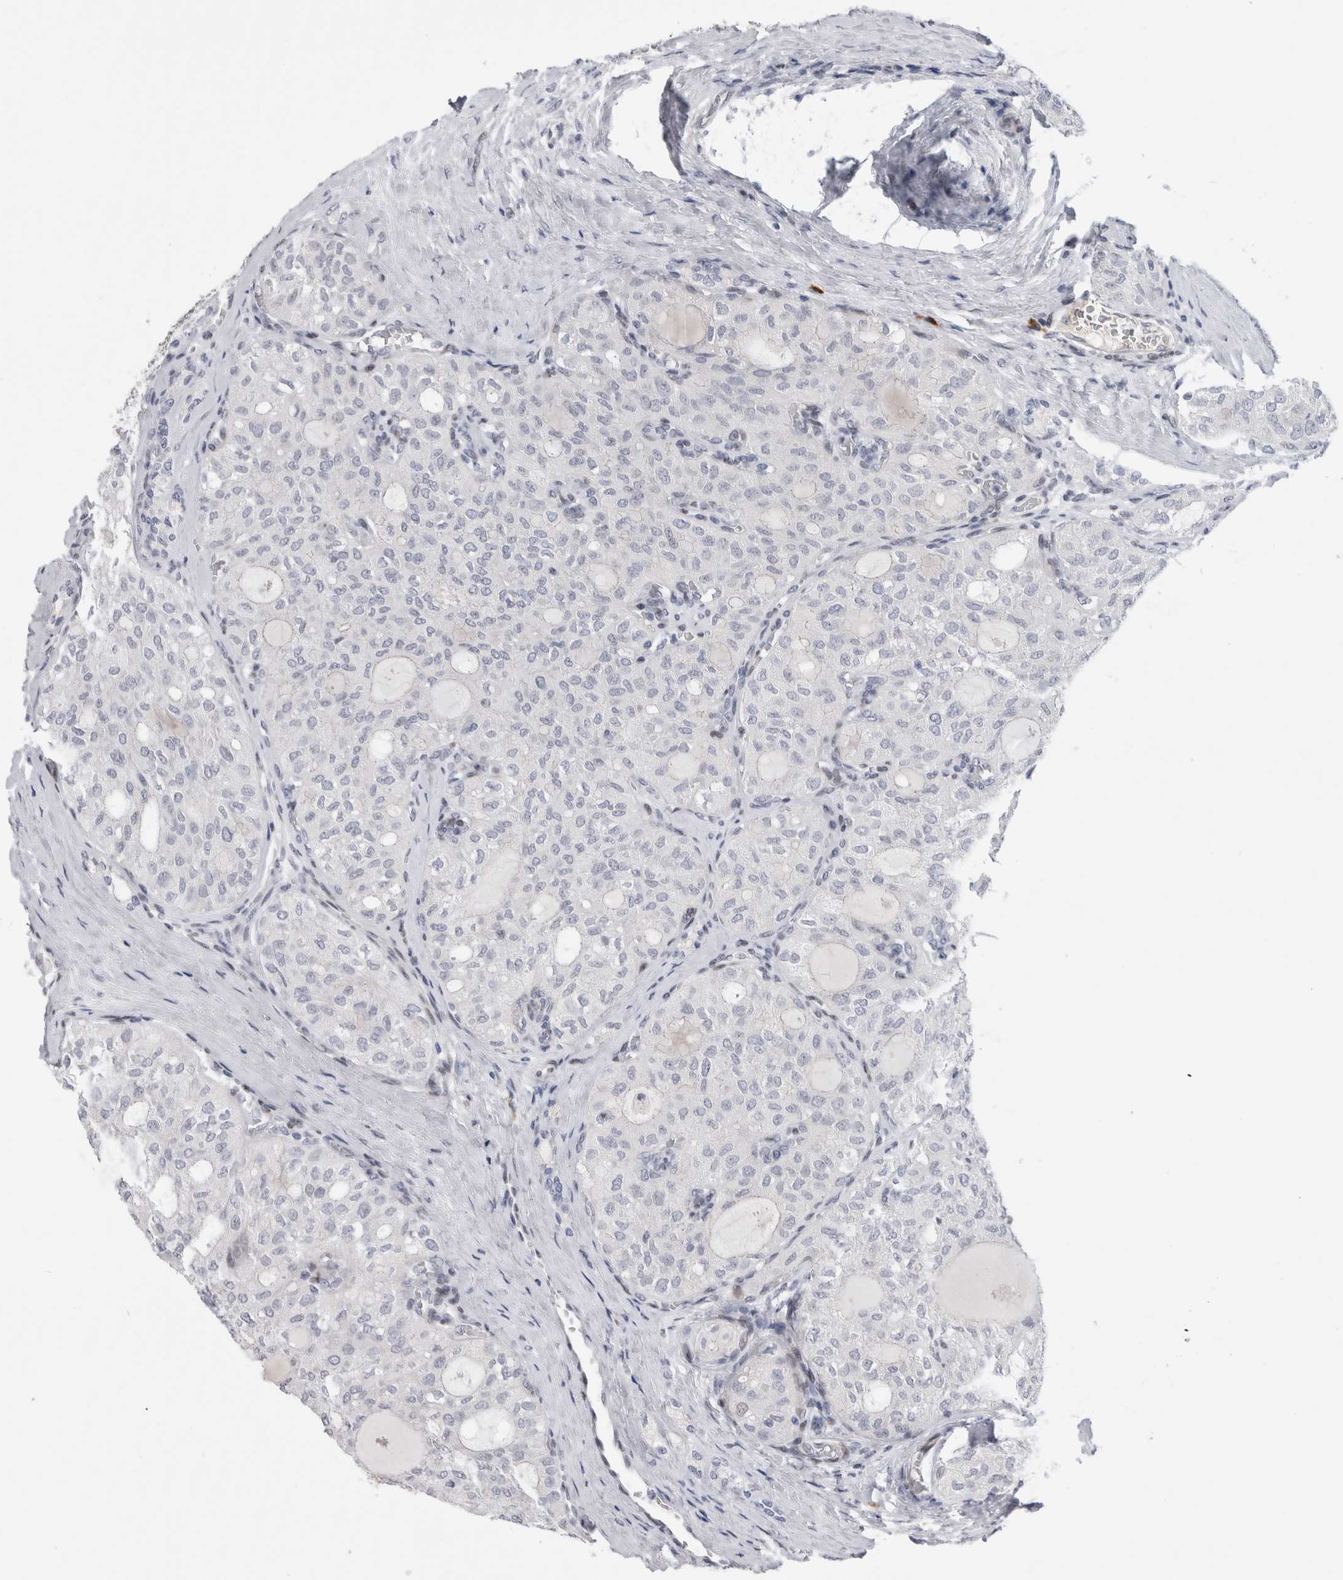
{"staining": {"intensity": "negative", "quantity": "none", "location": "none"}, "tissue": "thyroid cancer", "cell_type": "Tumor cells", "image_type": "cancer", "snomed": [{"axis": "morphology", "description": "Follicular adenoma carcinoma, NOS"}, {"axis": "topography", "description": "Thyroid gland"}], "caption": "Micrograph shows no significant protein positivity in tumor cells of thyroid cancer (follicular adenoma carcinoma).", "gene": "DMTN", "patient": {"sex": "male", "age": 75}}